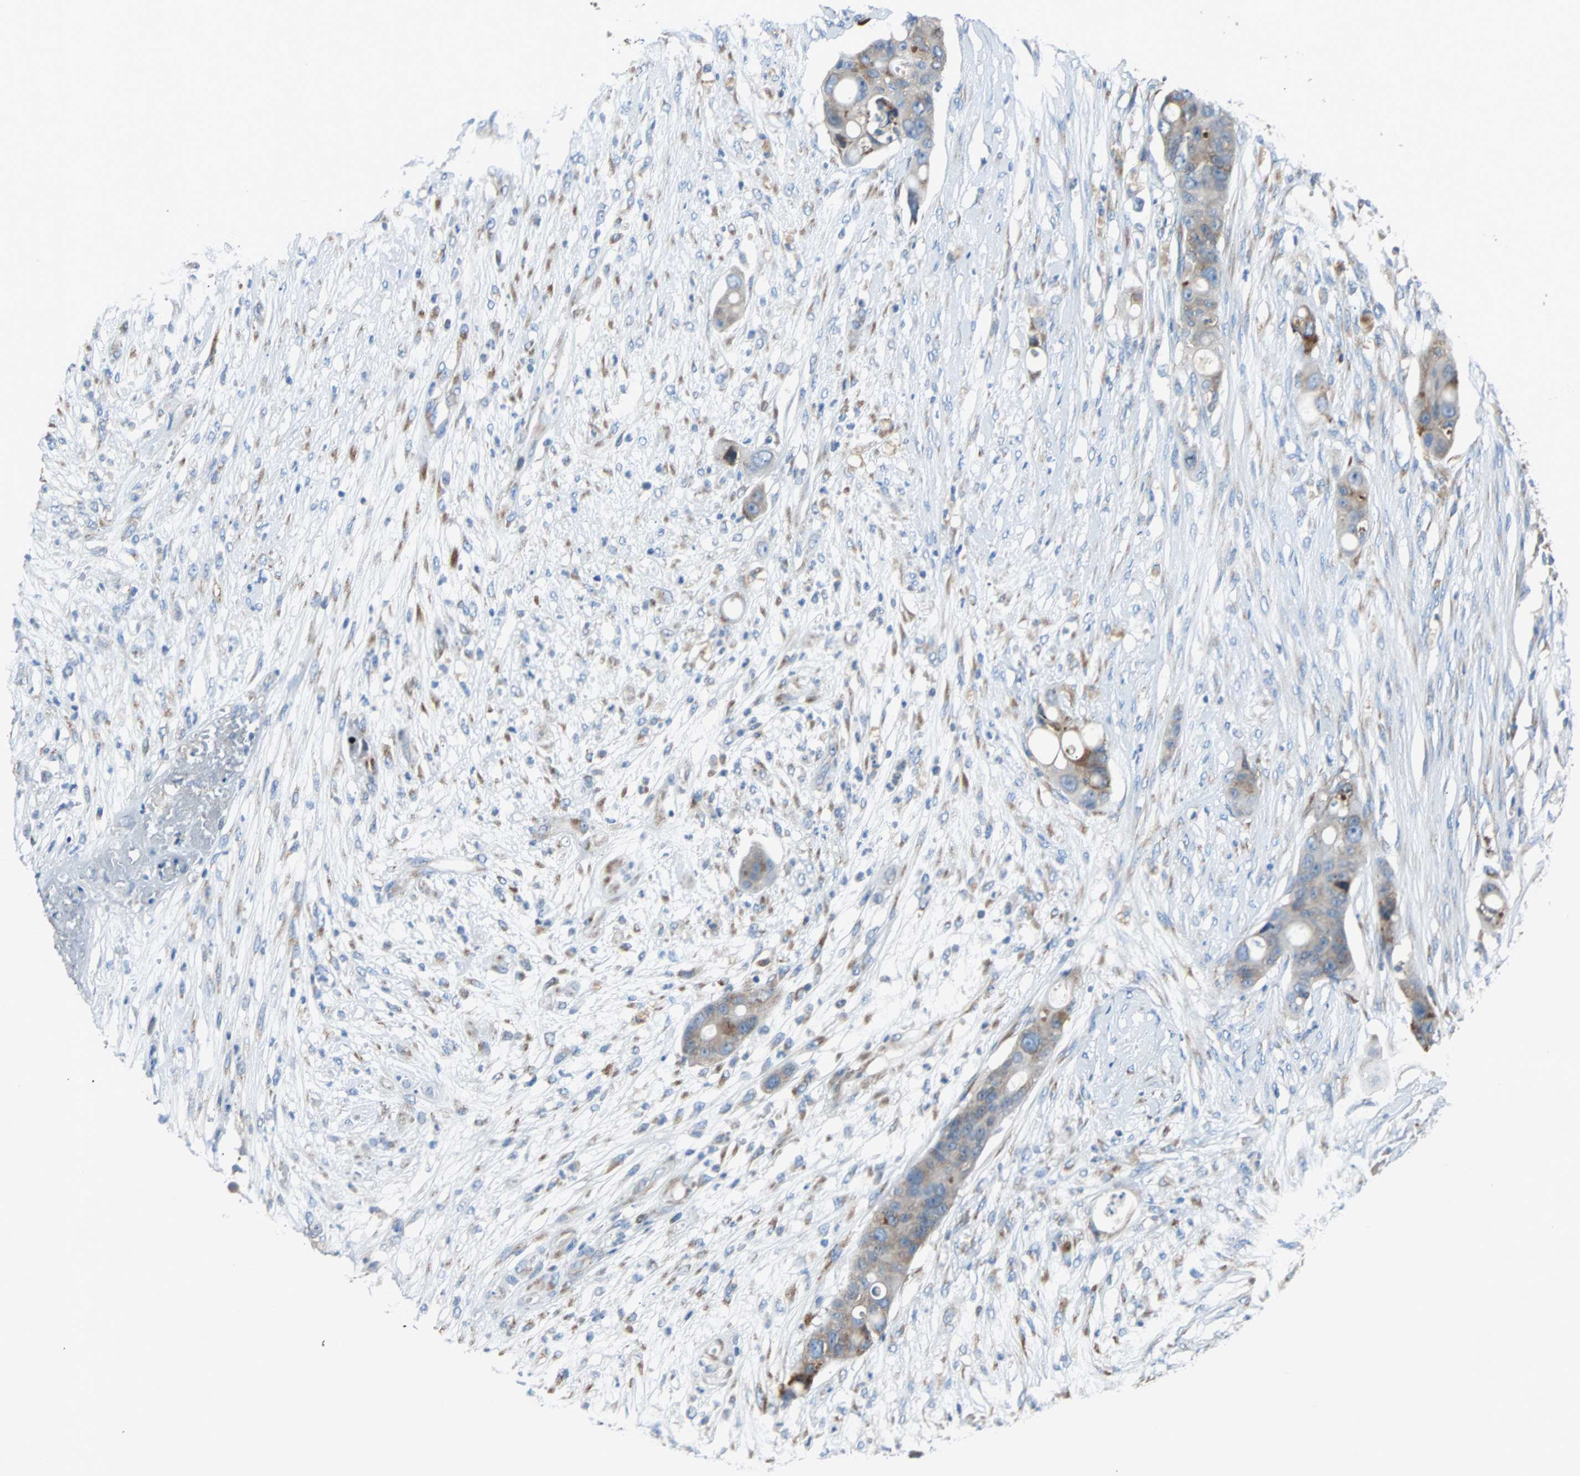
{"staining": {"intensity": "weak", "quantity": "25%-75%", "location": "cytoplasmic/membranous"}, "tissue": "colorectal cancer", "cell_type": "Tumor cells", "image_type": "cancer", "snomed": [{"axis": "morphology", "description": "Adenocarcinoma, NOS"}, {"axis": "topography", "description": "Colon"}], "caption": "This micrograph displays IHC staining of human adenocarcinoma (colorectal), with low weak cytoplasmic/membranous expression in approximately 25%-75% of tumor cells.", "gene": "PDIA4", "patient": {"sex": "female", "age": 57}}